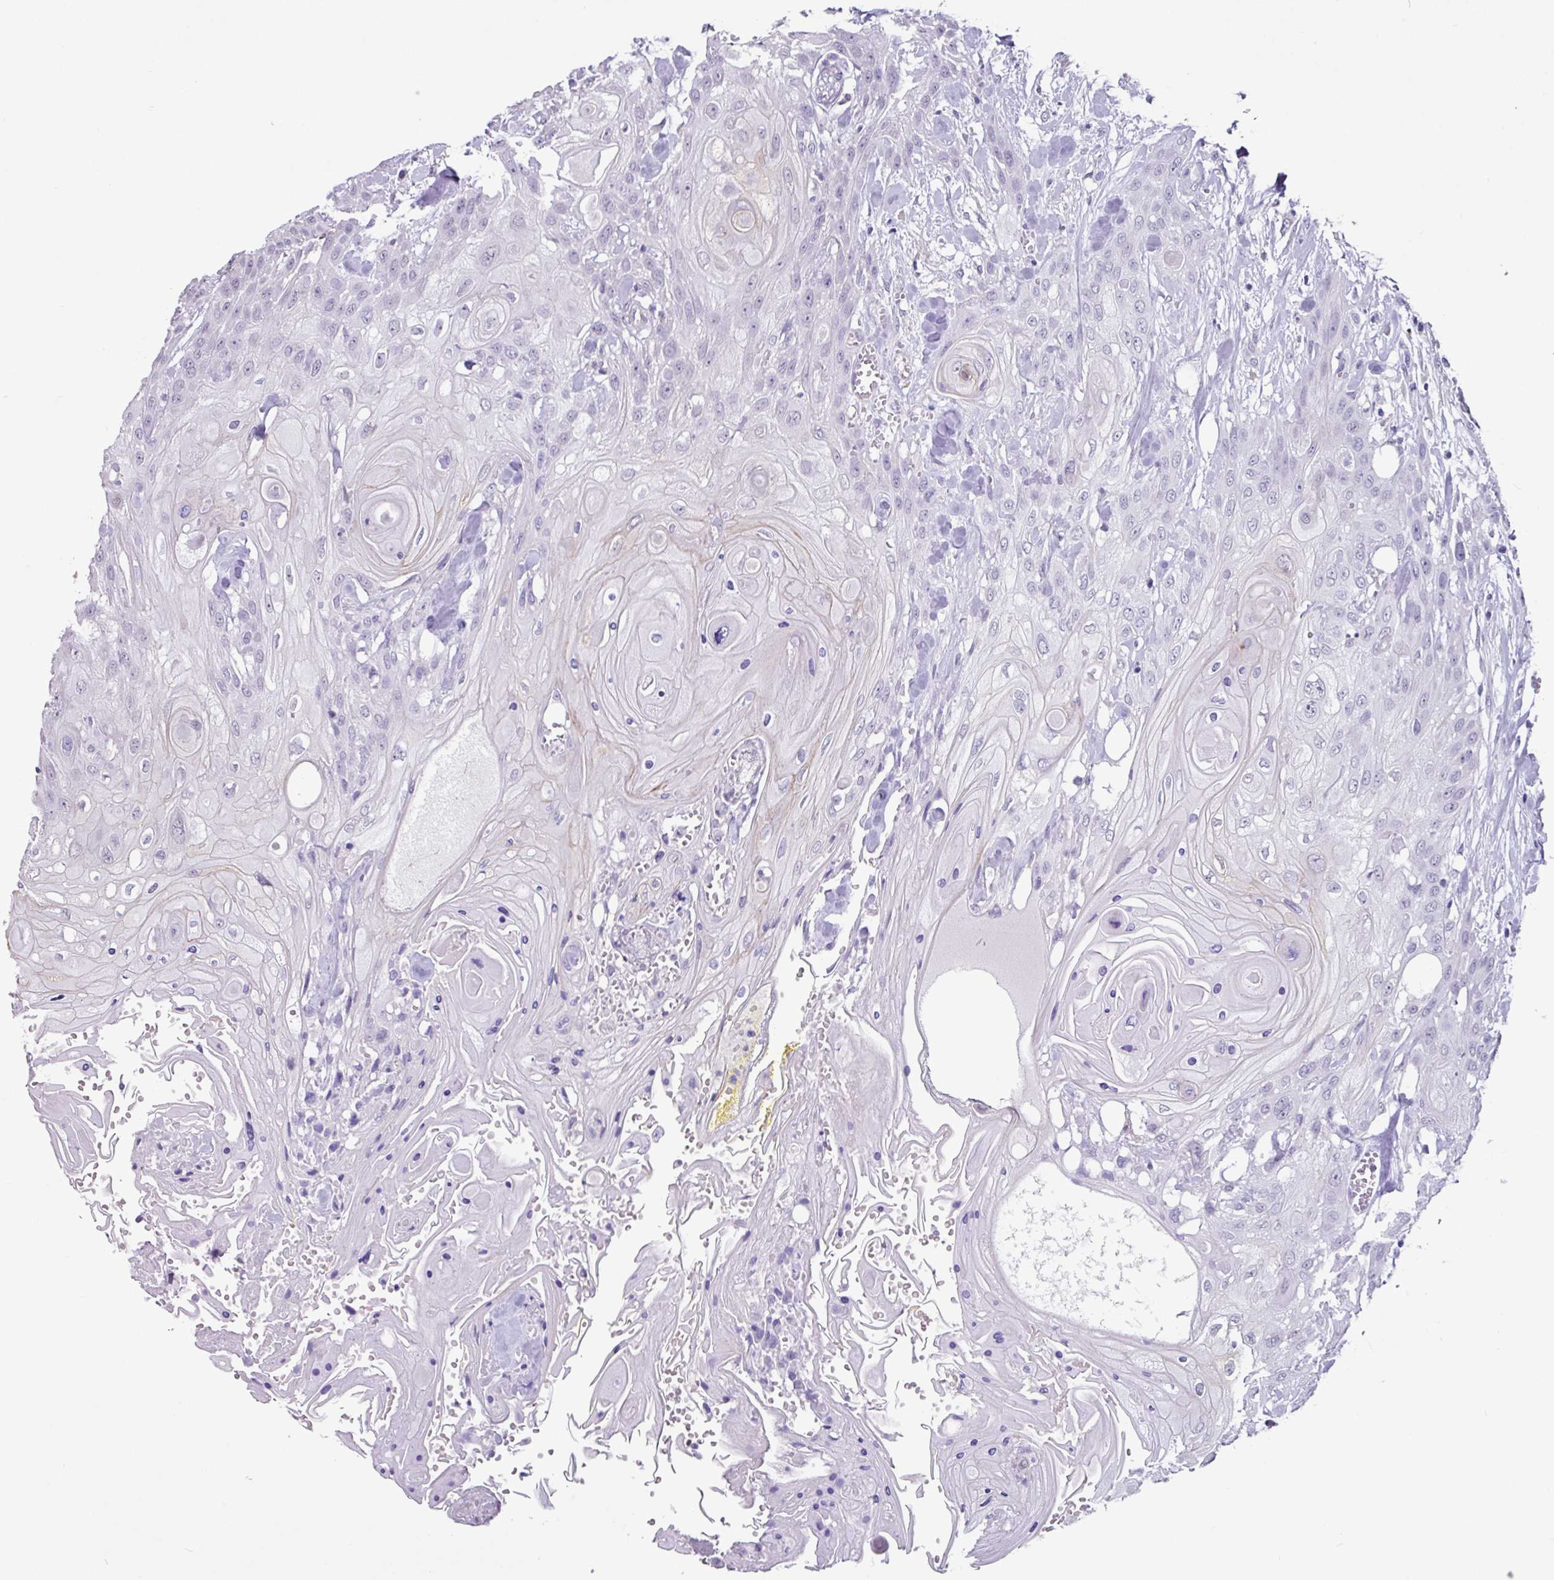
{"staining": {"intensity": "negative", "quantity": "none", "location": "none"}, "tissue": "head and neck cancer", "cell_type": "Tumor cells", "image_type": "cancer", "snomed": [{"axis": "morphology", "description": "Squamous cell carcinoma, NOS"}, {"axis": "topography", "description": "Head-Neck"}], "caption": "Tumor cells are negative for brown protein staining in head and neck squamous cell carcinoma.", "gene": "OTX1", "patient": {"sex": "female", "age": 43}}